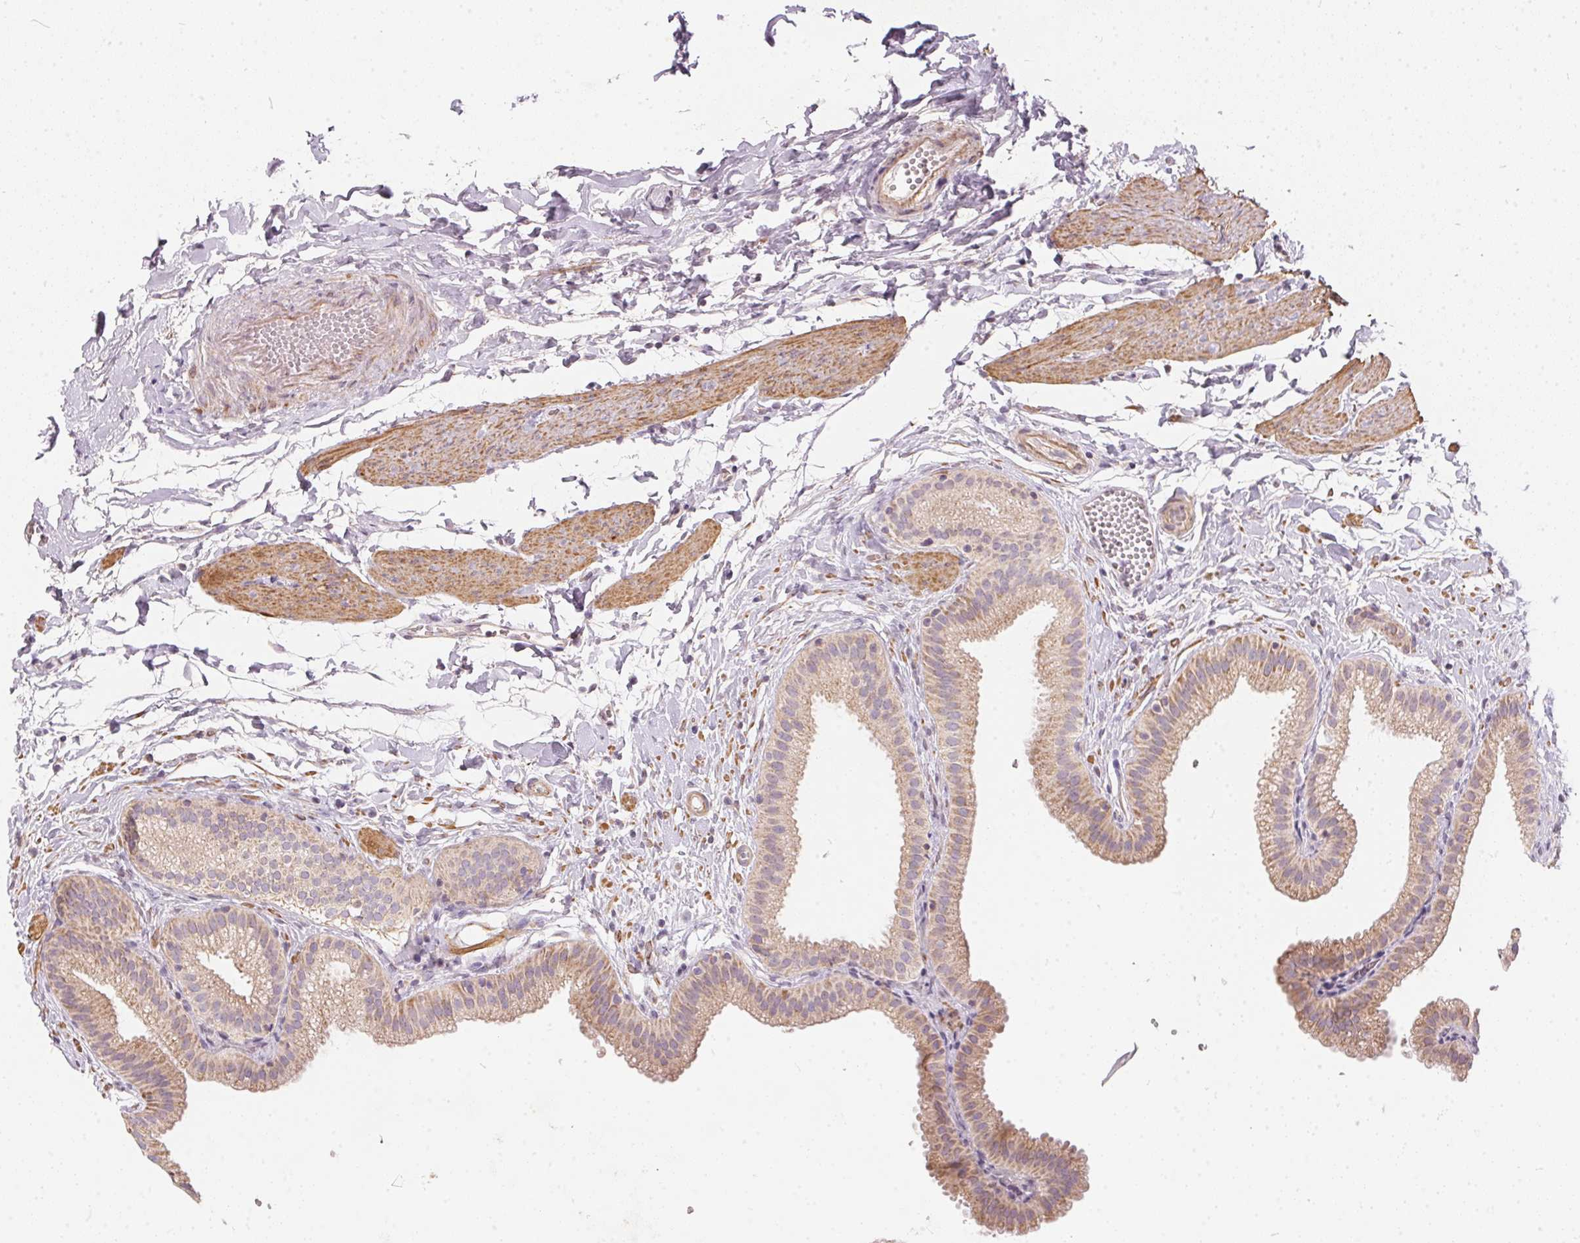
{"staining": {"intensity": "moderate", "quantity": ">75%", "location": "cytoplasmic/membranous"}, "tissue": "gallbladder", "cell_type": "Glandular cells", "image_type": "normal", "snomed": [{"axis": "morphology", "description": "Normal tissue, NOS"}, {"axis": "topography", "description": "Gallbladder"}], "caption": "Immunohistochemical staining of benign gallbladder displays >75% levels of moderate cytoplasmic/membranous protein expression in about >75% of glandular cells.", "gene": "VWA5B2", "patient": {"sex": "female", "age": 63}}